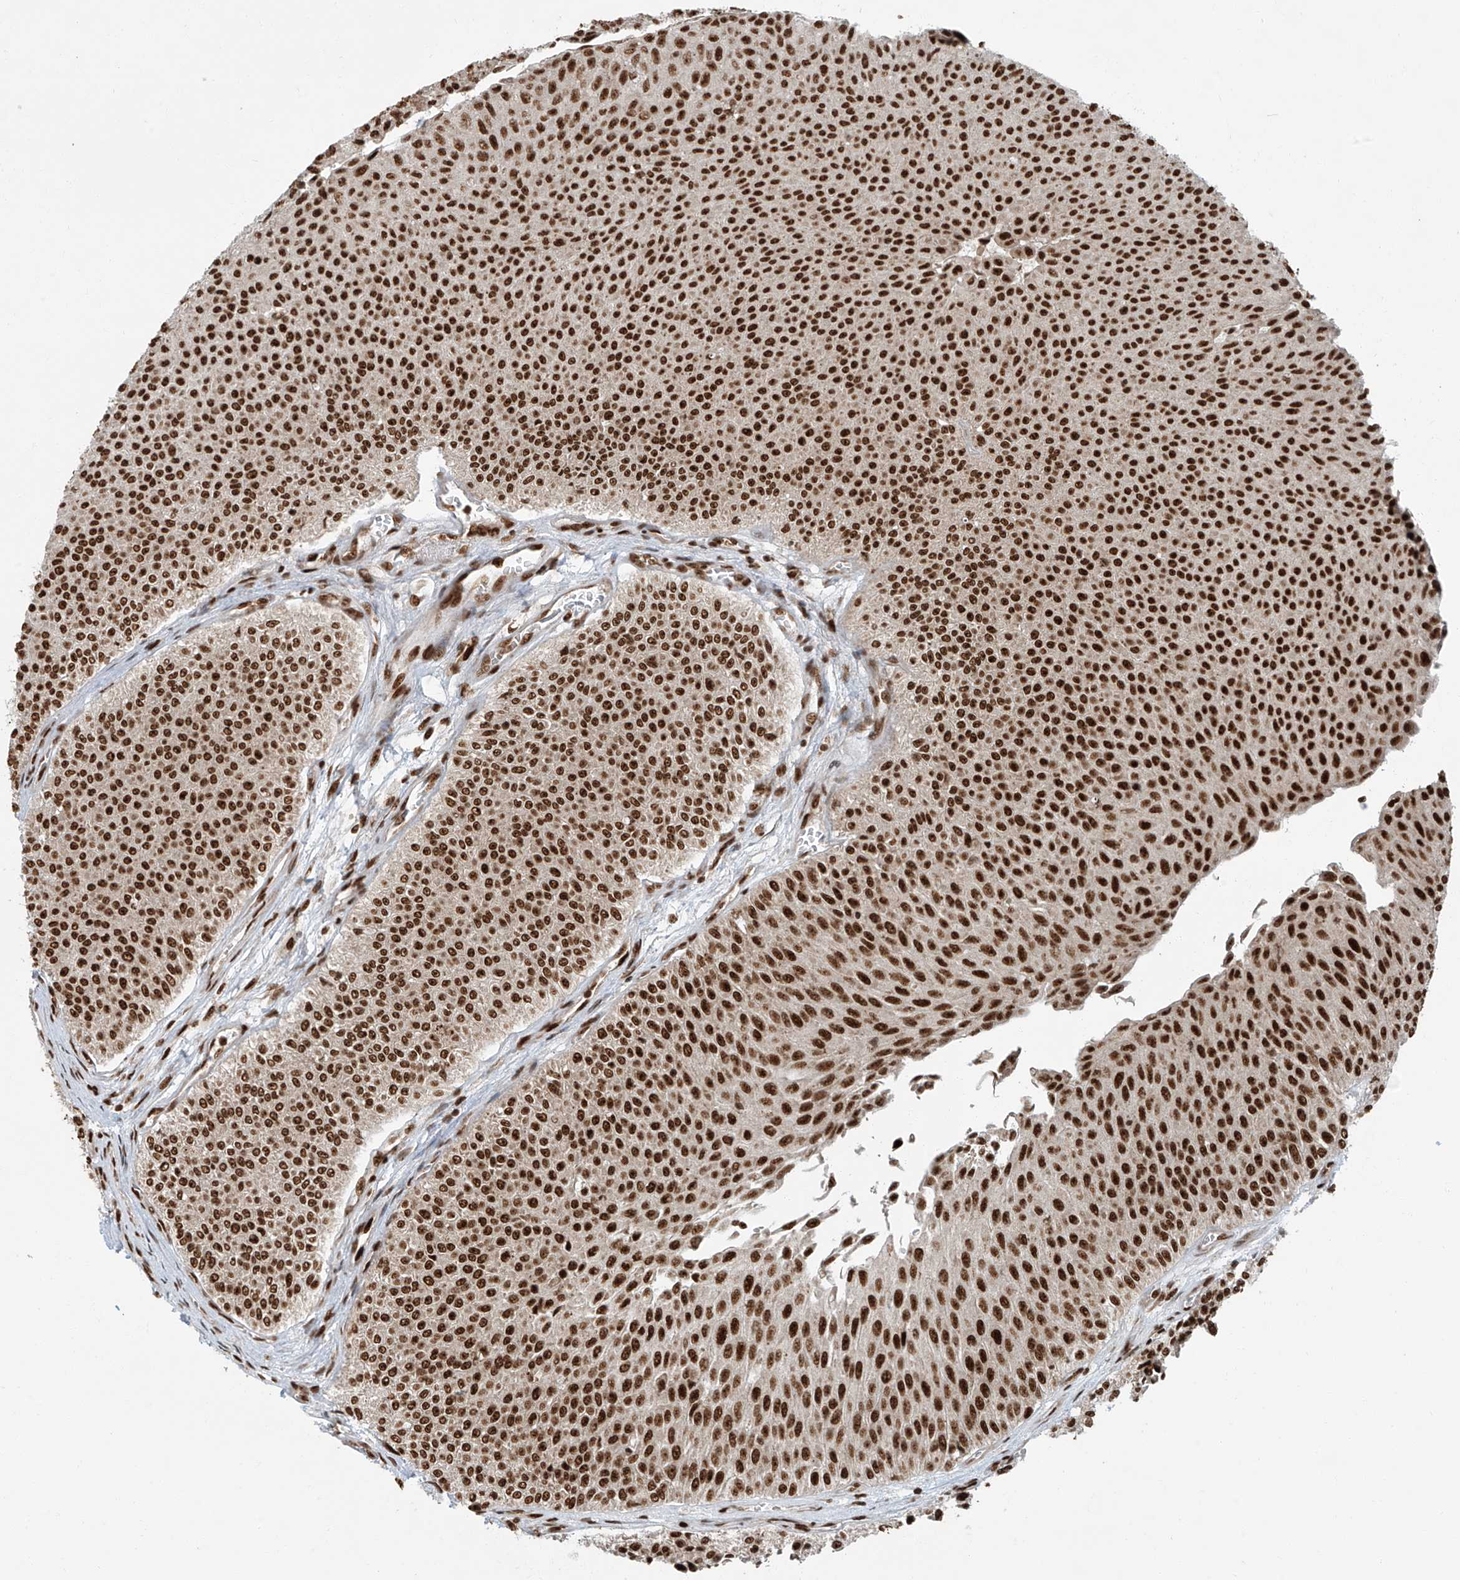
{"staining": {"intensity": "strong", "quantity": ">75%", "location": "nuclear"}, "tissue": "urothelial cancer", "cell_type": "Tumor cells", "image_type": "cancer", "snomed": [{"axis": "morphology", "description": "Urothelial carcinoma, Low grade"}, {"axis": "topography", "description": "Urinary bladder"}], "caption": "DAB immunohistochemical staining of urothelial cancer demonstrates strong nuclear protein positivity in about >75% of tumor cells. The protein of interest is stained brown, and the nuclei are stained in blue (DAB (3,3'-diaminobenzidine) IHC with brightfield microscopy, high magnification).", "gene": "FAM193B", "patient": {"sex": "male", "age": 78}}